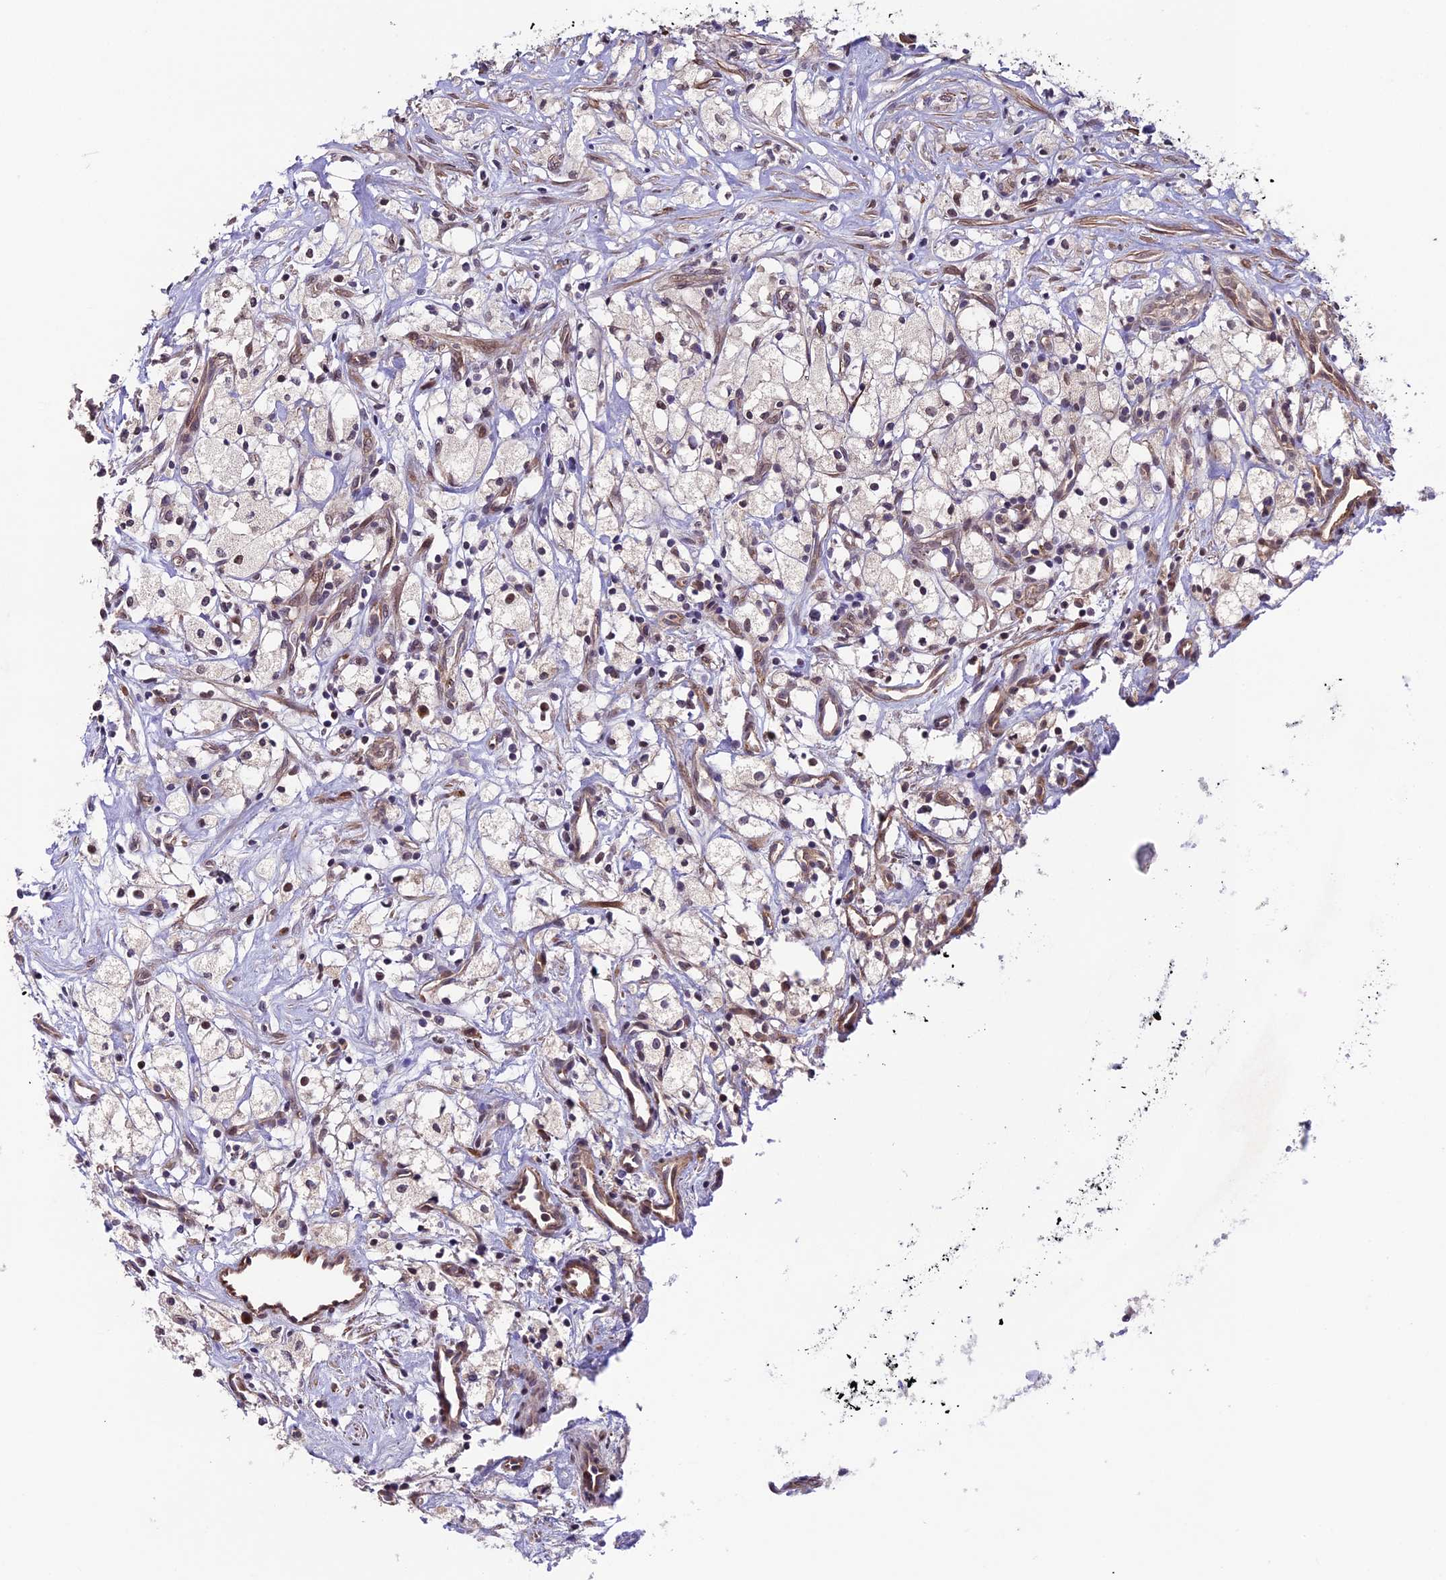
{"staining": {"intensity": "weak", "quantity": "25%-75%", "location": "cytoplasmic/membranous,nuclear"}, "tissue": "renal cancer", "cell_type": "Tumor cells", "image_type": "cancer", "snomed": [{"axis": "morphology", "description": "Adenocarcinoma, NOS"}, {"axis": "topography", "description": "Kidney"}], "caption": "An image showing weak cytoplasmic/membranous and nuclear positivity in approximately 25%-75% of tumor cells in adenocarcinoma (renal), as visualized by brown immunohistochemical staining.", "gene": "SIPA1L3", "patient": {"sex": "male", "age": 59}}